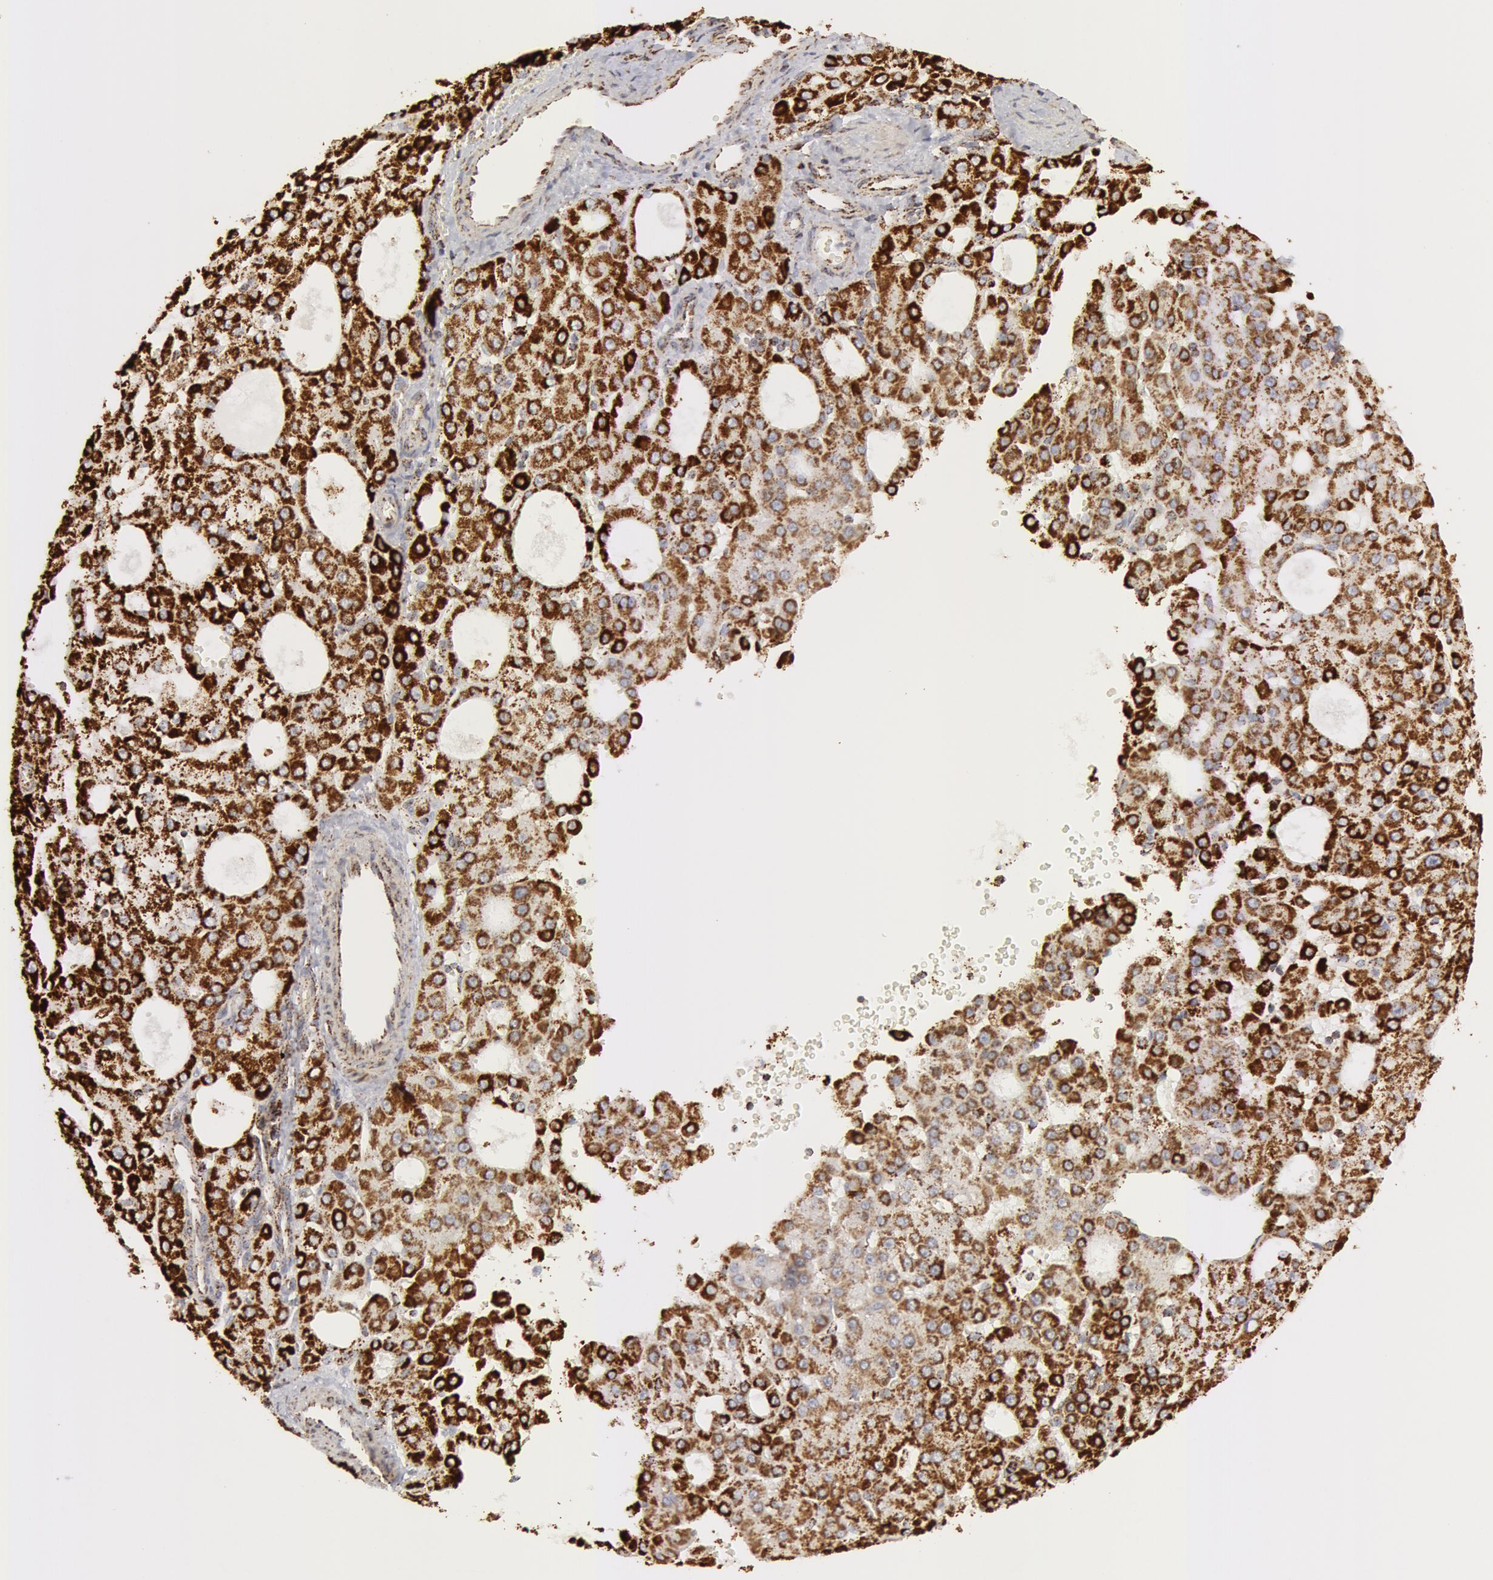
{"staining": {"intensity": "strong", "quantity": ">75%", "location": "cytoplasmic/membranous"}, "tissue": "liver cancer", "cell_type": "Tumor cells", "image_type": "cancer", "snomed": [{"axis": "morphology", "description": "Carcinoma, Hepatocellular, NOS"}, {"axis": "topography", "description": "Liver"}], "caption": "Strong cytoplasmic/membranous positivity is seen in approximately >75% of tumor cells in liver cancer.", "gene": "ATP5F1B", "patient": {"sex": "male", "age": 47}}